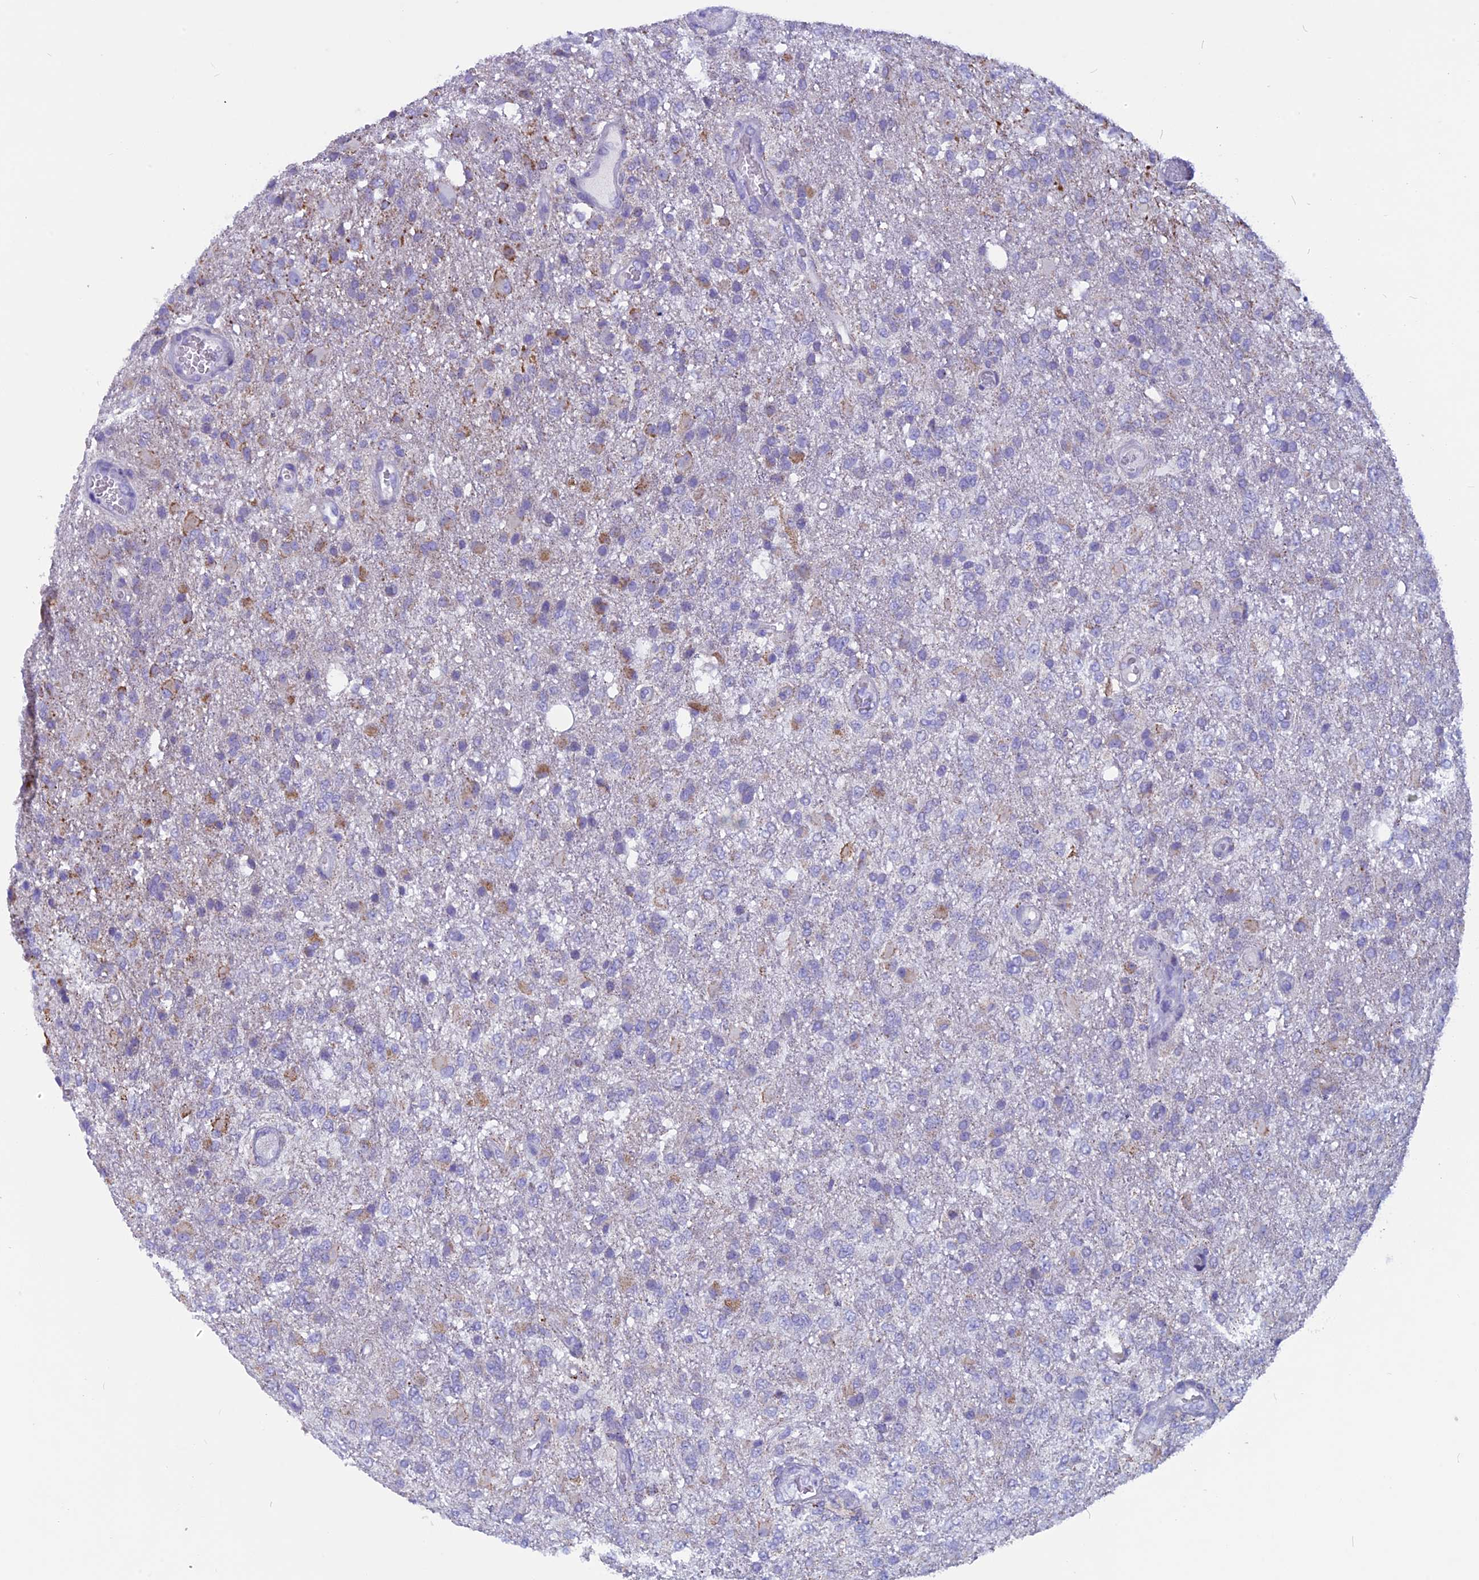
{"staining": {"intensity": "moderate", "quantity": "<25%", "location": "cytoplasmic/membranous"}, "tissue": "glioma", "cell_type": "Tumor cells", "image_type": "cancer", "snomed": [{"axis": "morphology", "description": "Glioma, malignant, High grade"}, {"axis": "topography", "description": "Brain"}], "caption": "A histopathology image of malignant high-grade glioma stained for a protein demonstrates moderate cytoplasmic/membranous brown staining in tumor cells.", "gene": "ZNF563", "patient": {"sex": "female", "age": 74}}